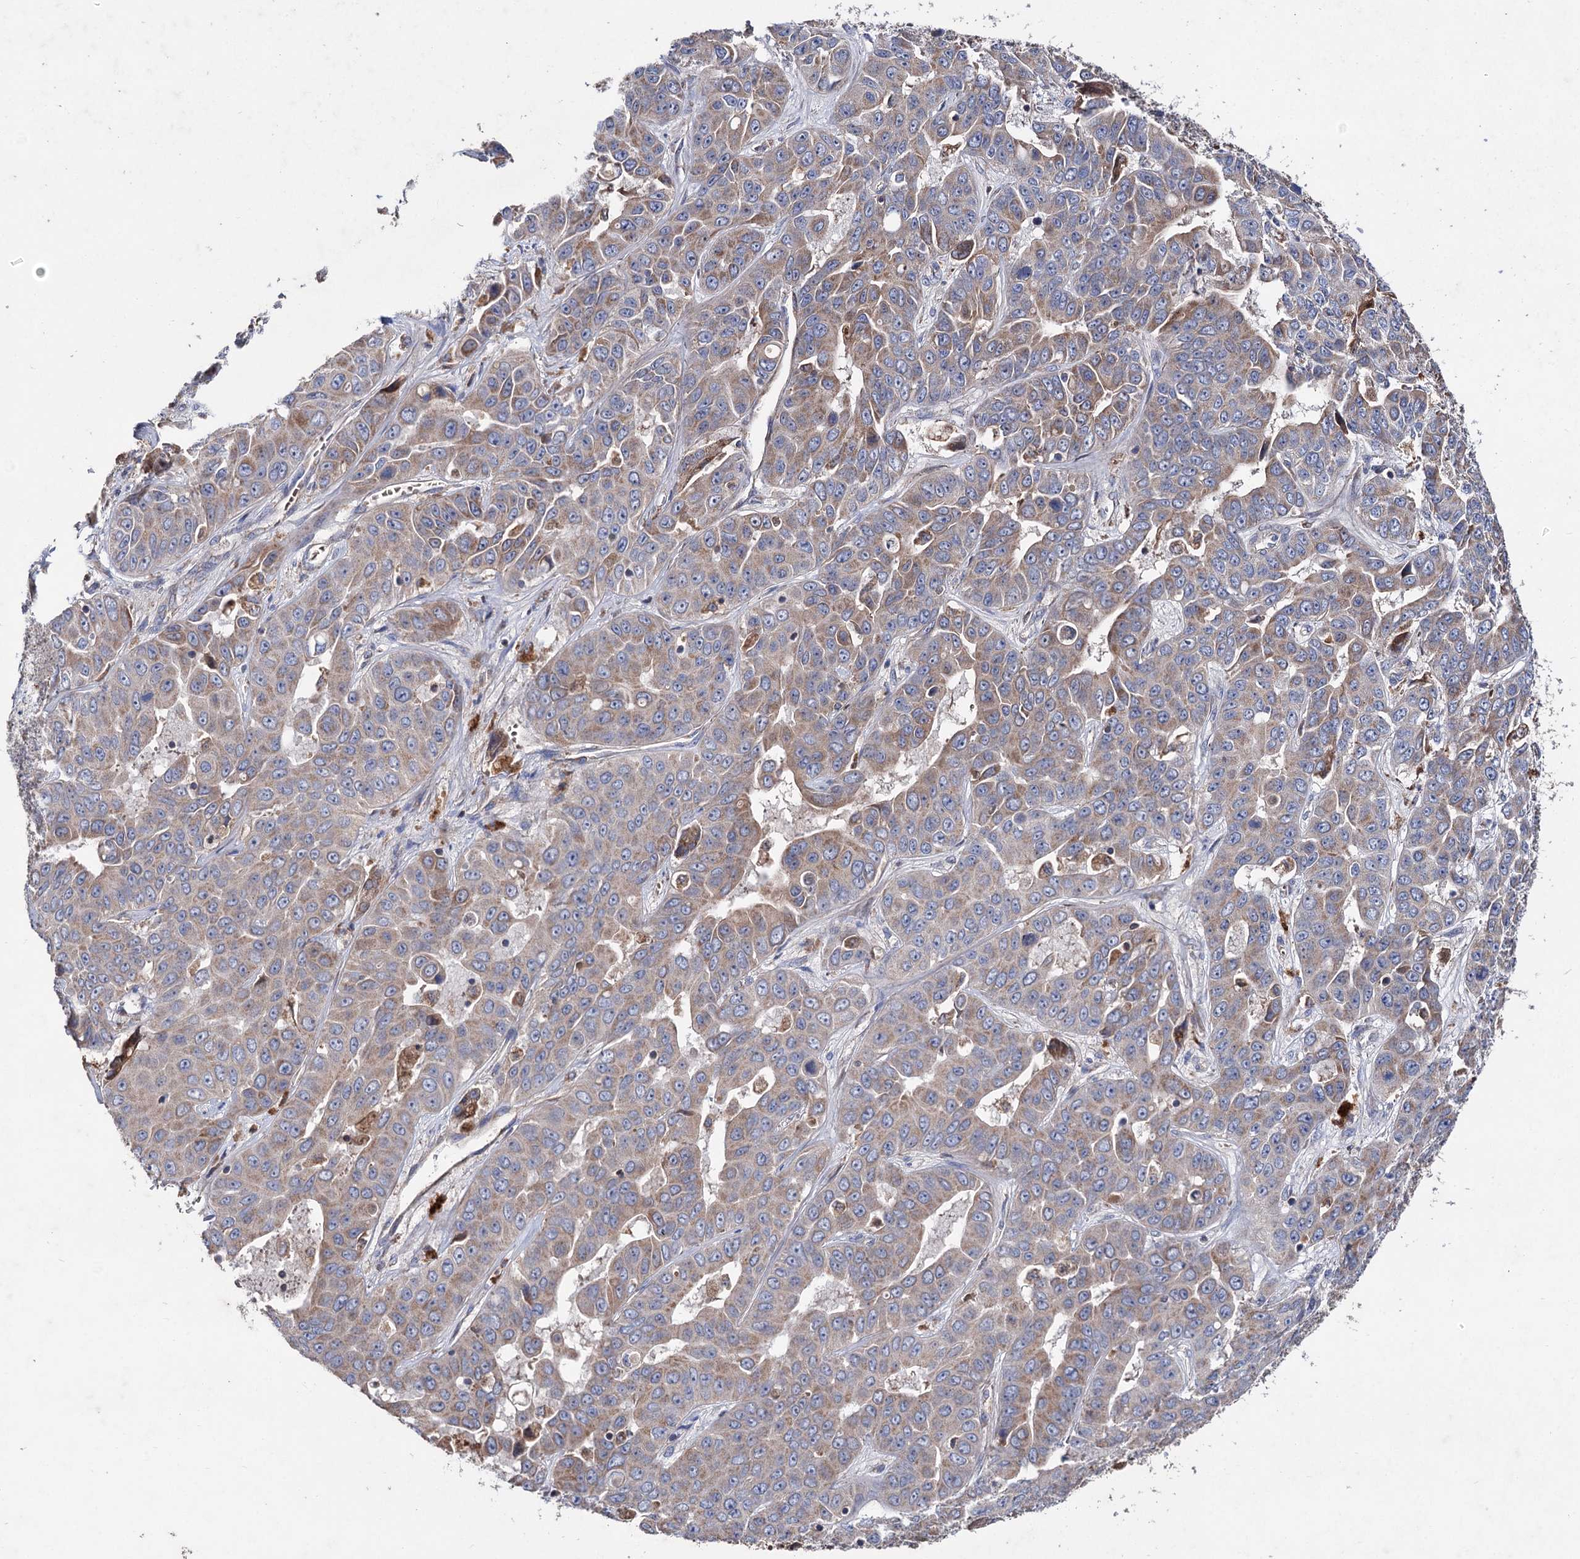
{"staining": {"intensity": "weak", "quantity": "25%-75%", "location": "cytoplasmic/membranous"}, "tissue": "liver cancer", "cell_type": "Tumor cells", "image_type": "cancer", "snomed": [{"axis": "morphology", "description": "Cholangiocarcinoma"}, {"axis": "topography", "description": "Liver"}], "caption": "Approximately 25%-75% of tumor cells in cholangiocarcinoma (liver) display weak cytoplasmic/membranous protein positivity as visualized by brown immunohistochemical staining.", "gene": "CLPB", "patient": {"sex": "female", "age": 52}}